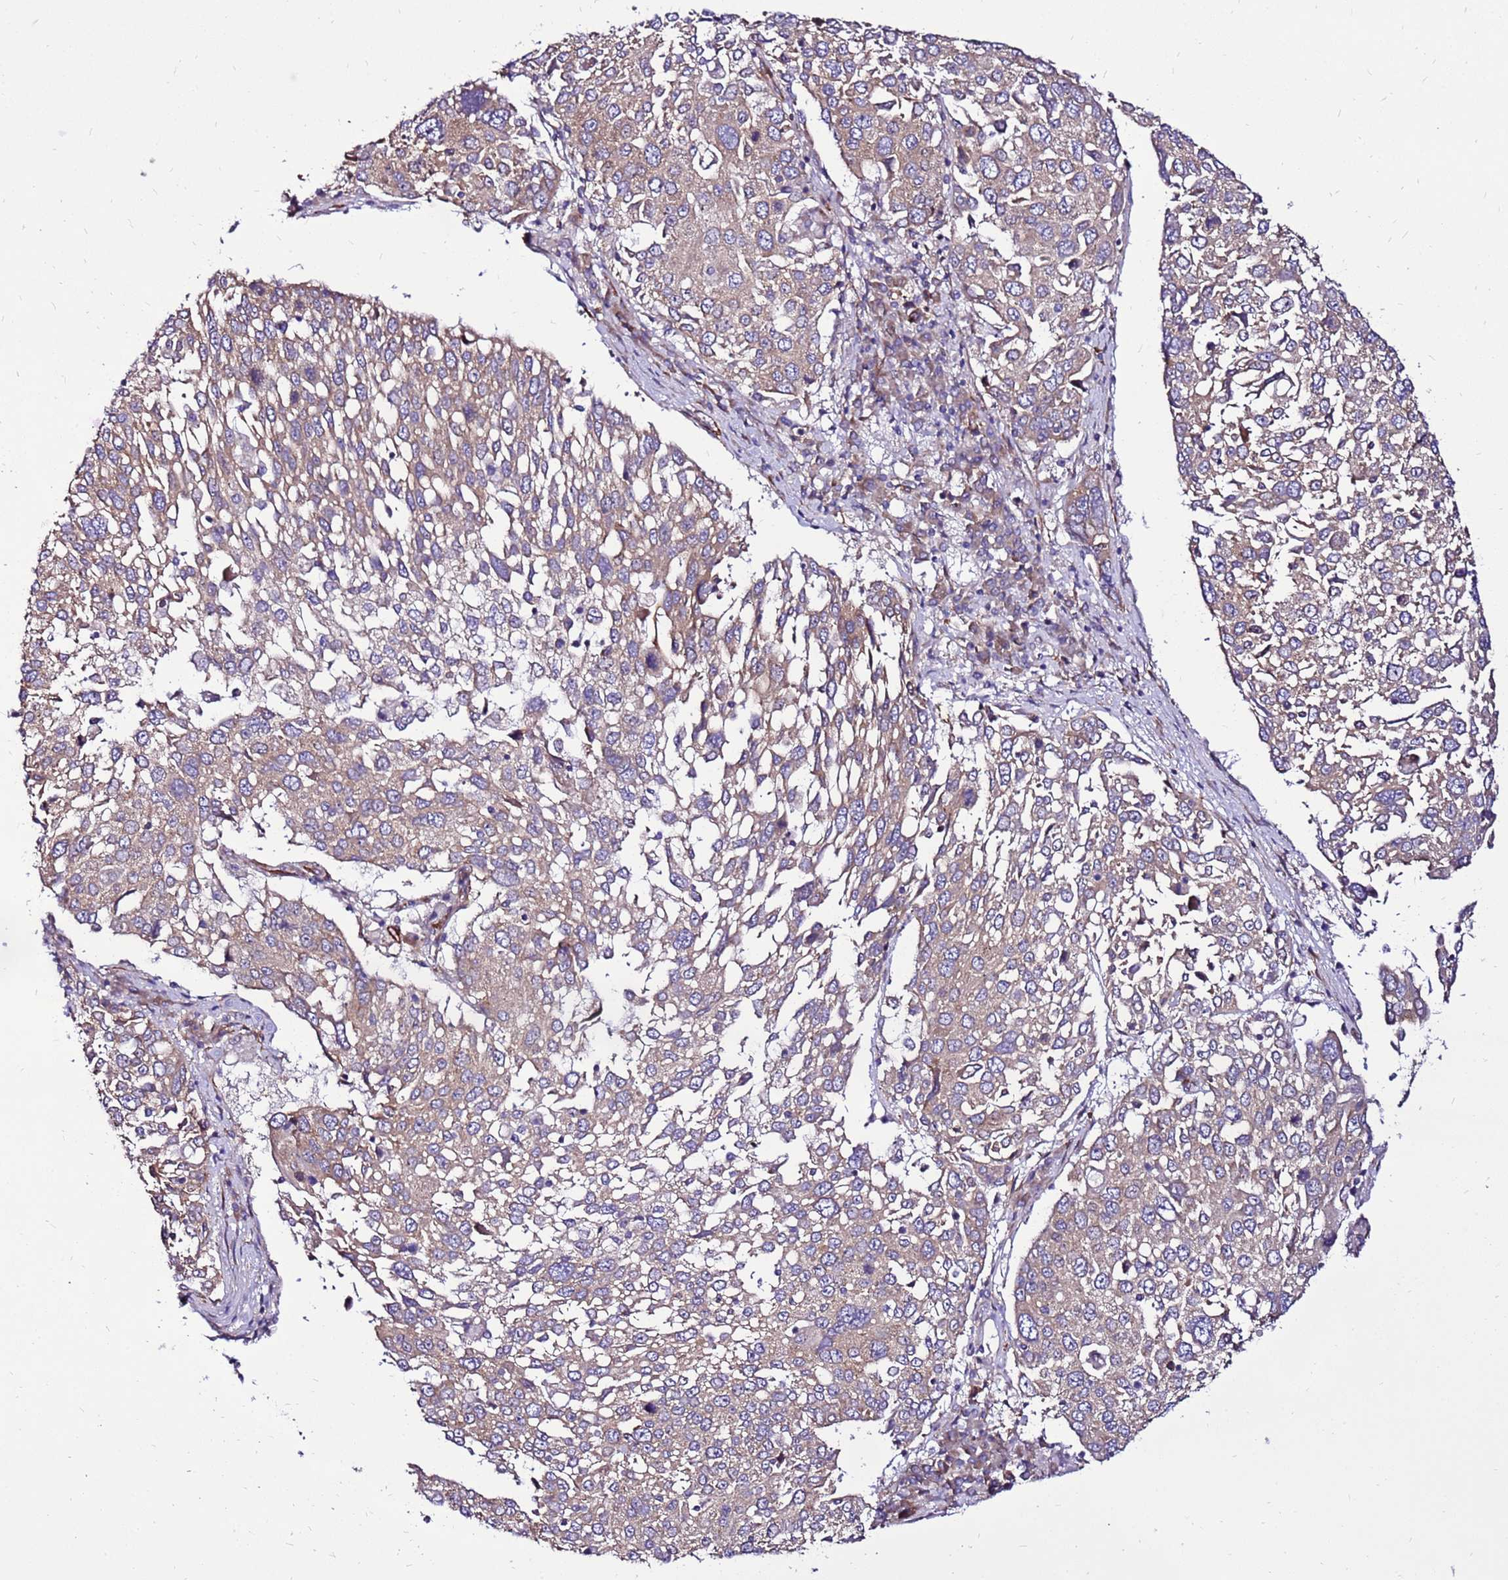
{"staining": {"intensity": "weak", "quantity": ">75%", "location": "cytoplasmic/membranous"}, "tissue": "lung cancer", "cell_type": "Tumor cells", "image_type": "cancer", "snomed": [{"axis": "morphology", "description": "Squamous cell carcinoma, NOS"}, {"axis": "topography", "description": "Lung"}], "caption": "DAB immunohistochemical staining of human lung cancer exhibits weak cytoplasmic/membranous protein positivity in approximately >75% of tumor cells. The protein is shown in brown color, while the nuclei are stained blue.", "gene": "EI24", "patient": {"sex": "male", "age": 65}}